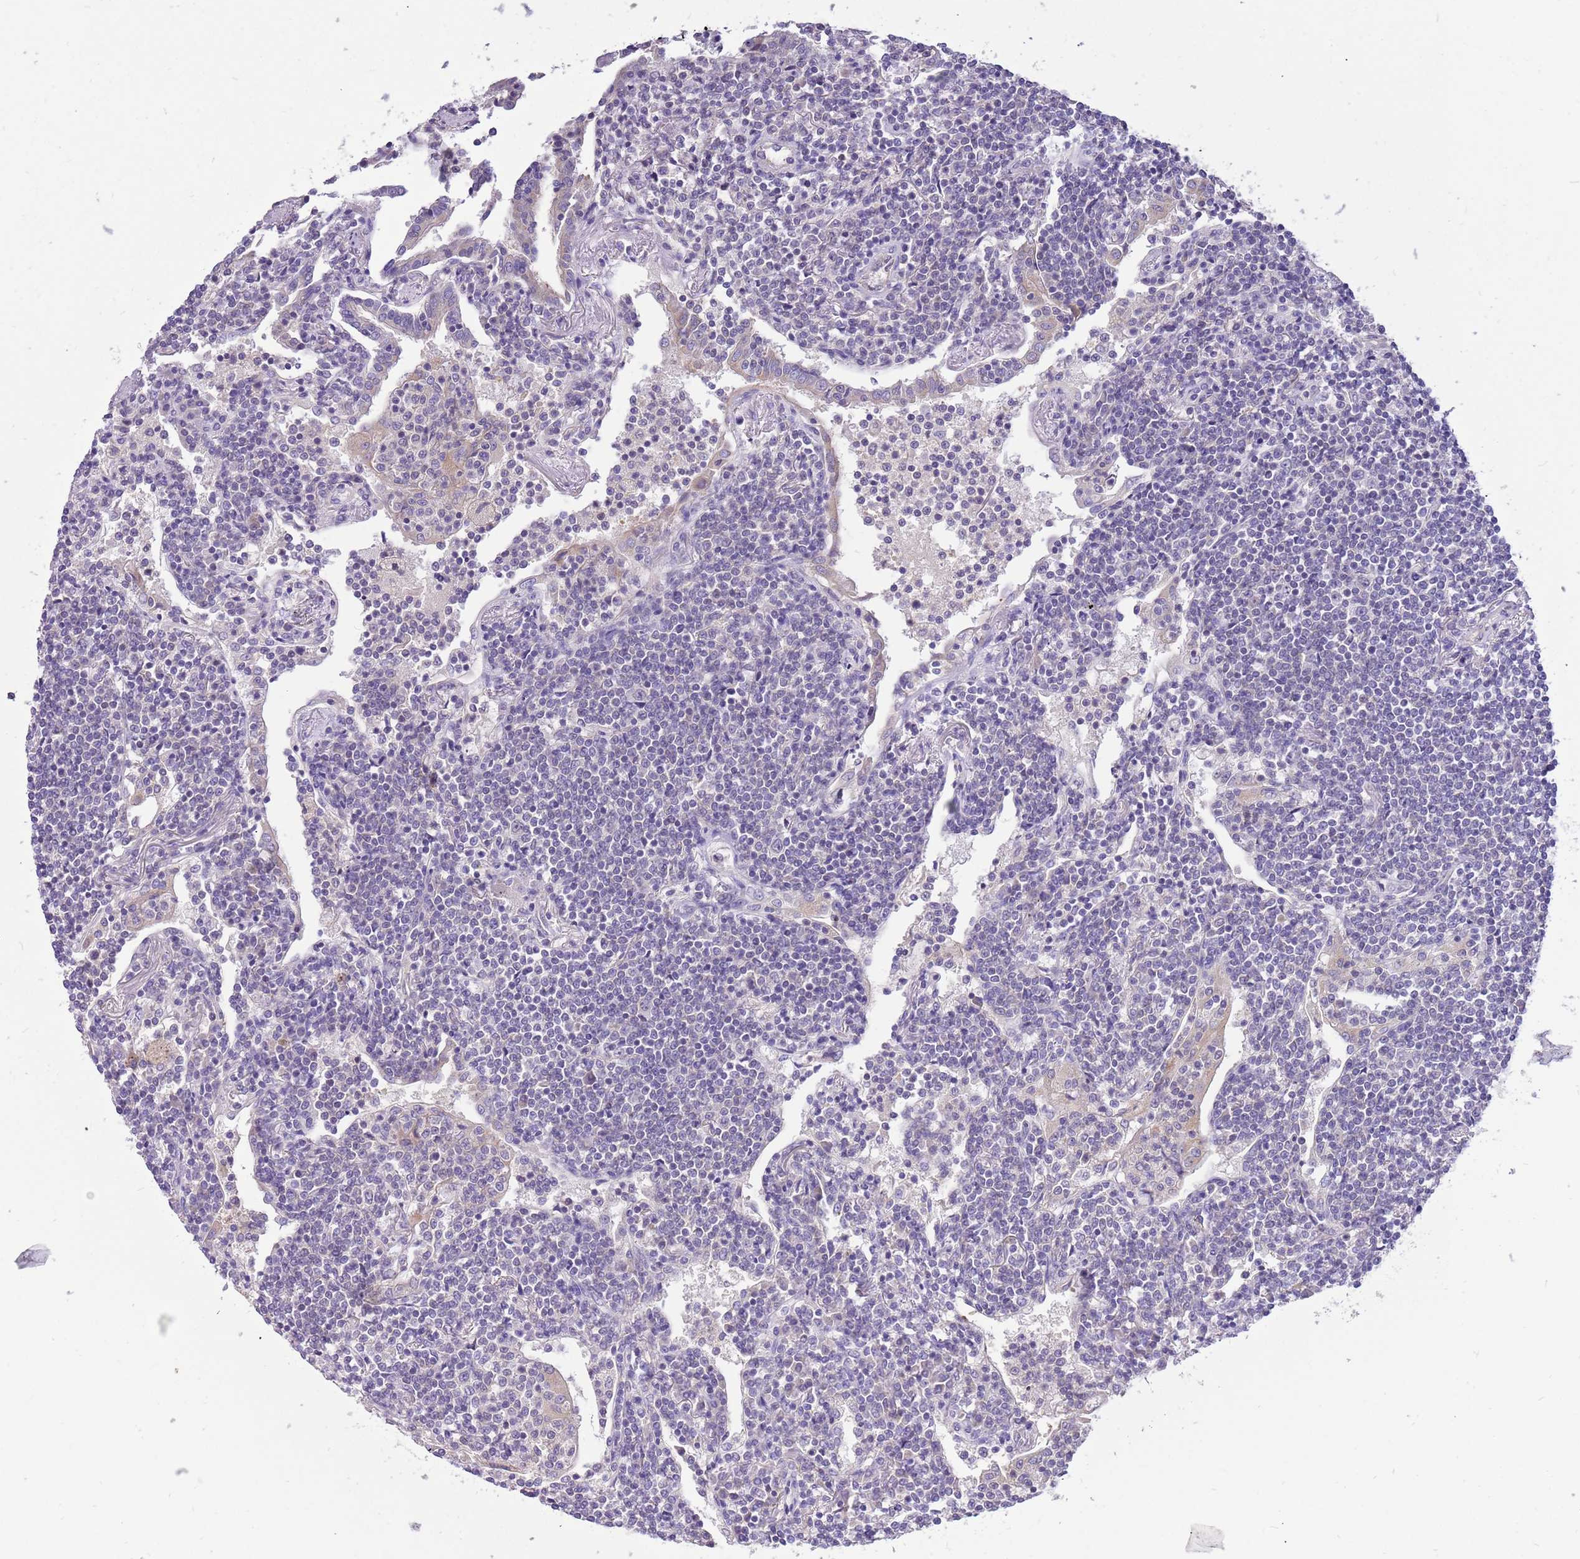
{"staining": {"intensity": "negative", "quantity": "none", "location": "none"}, "tissue": "lymphoma", "cell_type": "Tumor cells", "image_type": "cancer", "snomed": [{"axis": "morphology", "description": "Malignant lymphoma, non-Hodgkin's type, Low grade"}, {"axis": "topography", "description": "Lung"}], "caption": "This is a photomicrograph of IHC staining of malignant lymphoma, non-Hodgkin's type (low-grade), which shows no staining in tumor cells.", "gene": "GLCE", "patient": {"sex": "female", "age": 71}}